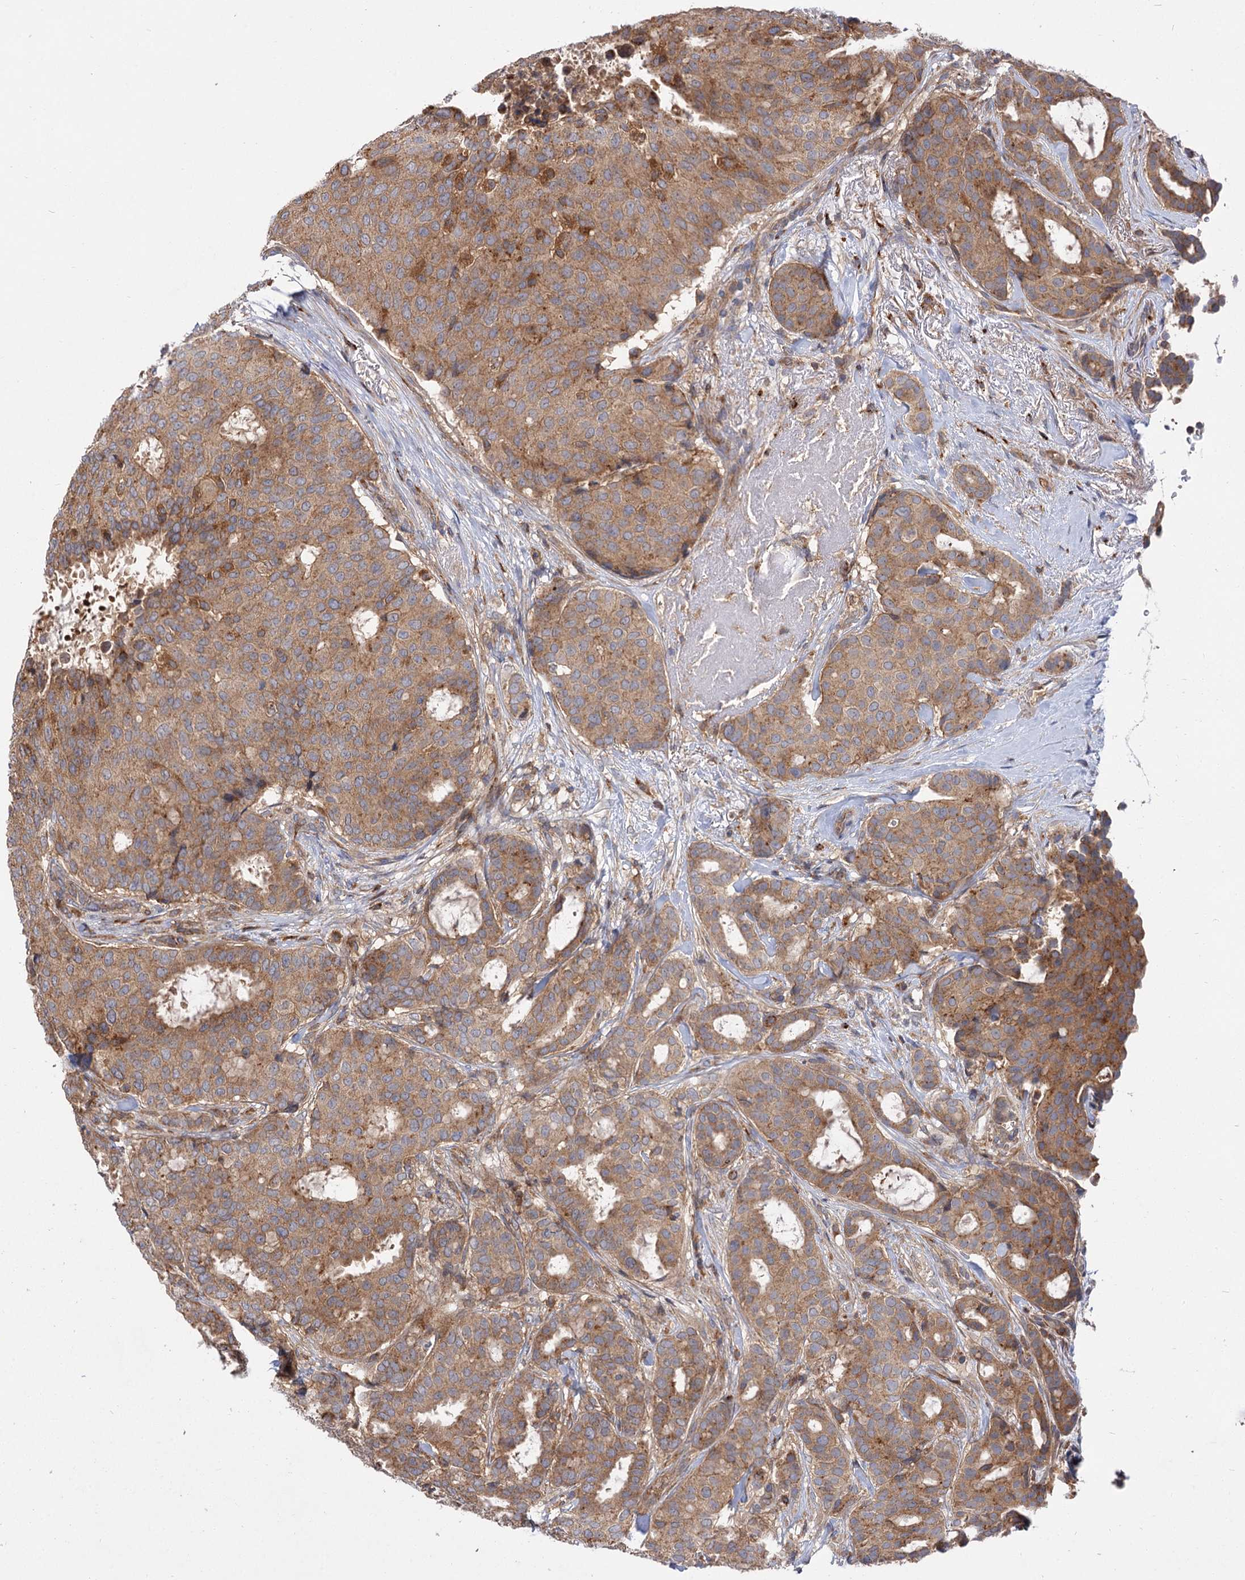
{"staining": {"intensity": "moderate", "quantity": ">75%", "location": "cytoplasmic/membranous"}, "tissue": "breast cancer", "cell_type": "Tumor cells", "image_type": "cancer", "snomed": [{"axis": "morphology", "description": "Duct carcinoma"}, {"axis": "topography", "description": "Breast"}], "caption": "High-power microscopy captured an IHC micrograph of breast invasive ductal carcinoma, revealing moderate cytoplasmic/membranous staining in approximately >75% of tumor cells. Nuclei are stained in blue.", "gene": "PATL1", "patient": {"sex": "female", "age": 75}}